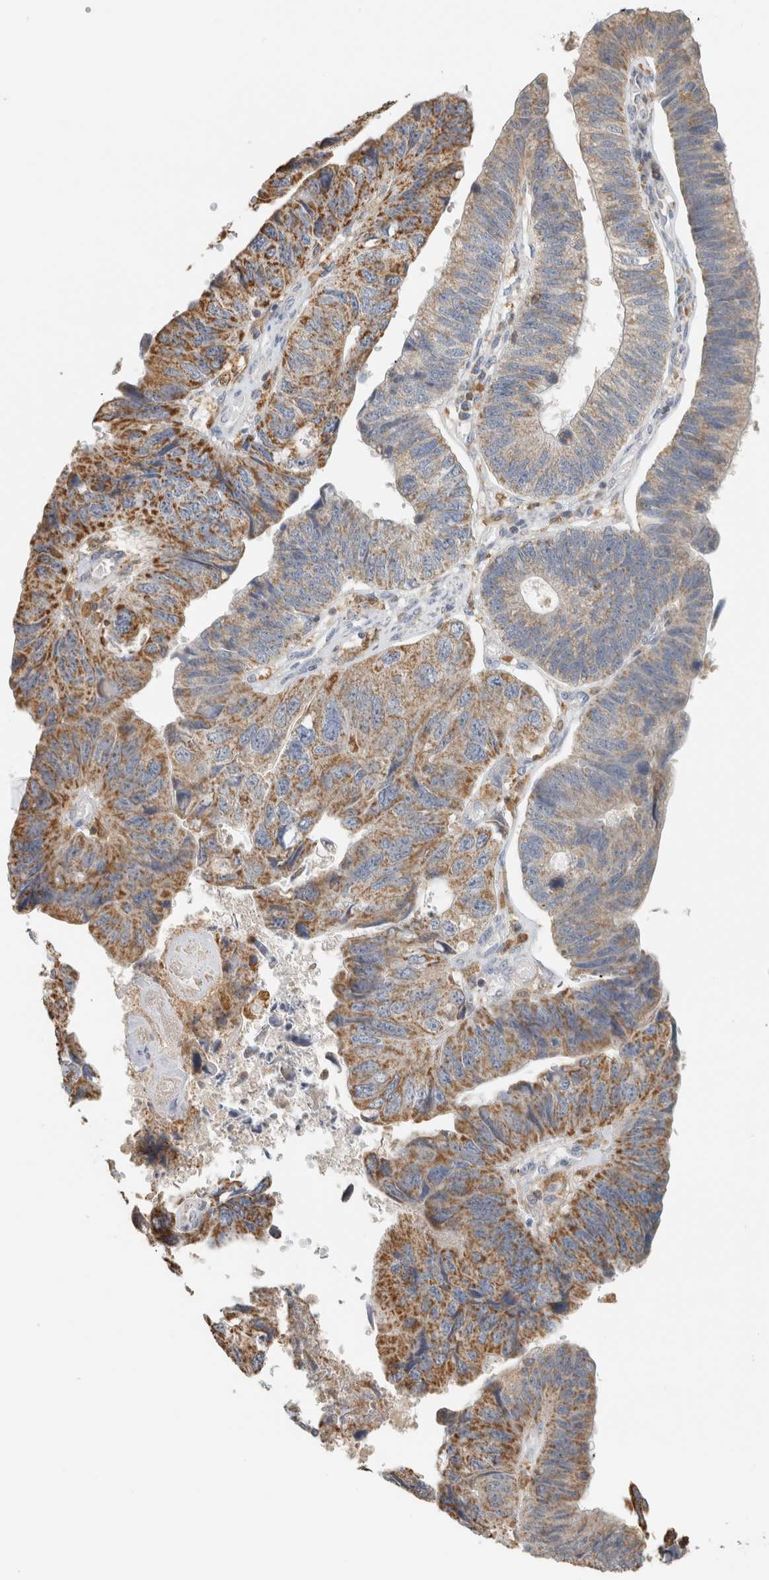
{"staining": {"intensity": "moderate", "quantity": ">75%", "location": "cytoplasmic/membranous"}, "tissue": "stomach cancer", "cell_type": "Tumor cells", "image_type": "cancer", "snomed": [{"axis": "morphology", "description": "Adenocarcinoma, NOS"}, {"axis": "topography", "description": "Stomach"}], "caption": "Stomach cancer (adenocarcinoma) tissue reveals moderate cytoplasmic/membranous staining in approximately >75% of tumor cells", "gene": "CAPG", "patient": {"sex": "male", "age": 59}}